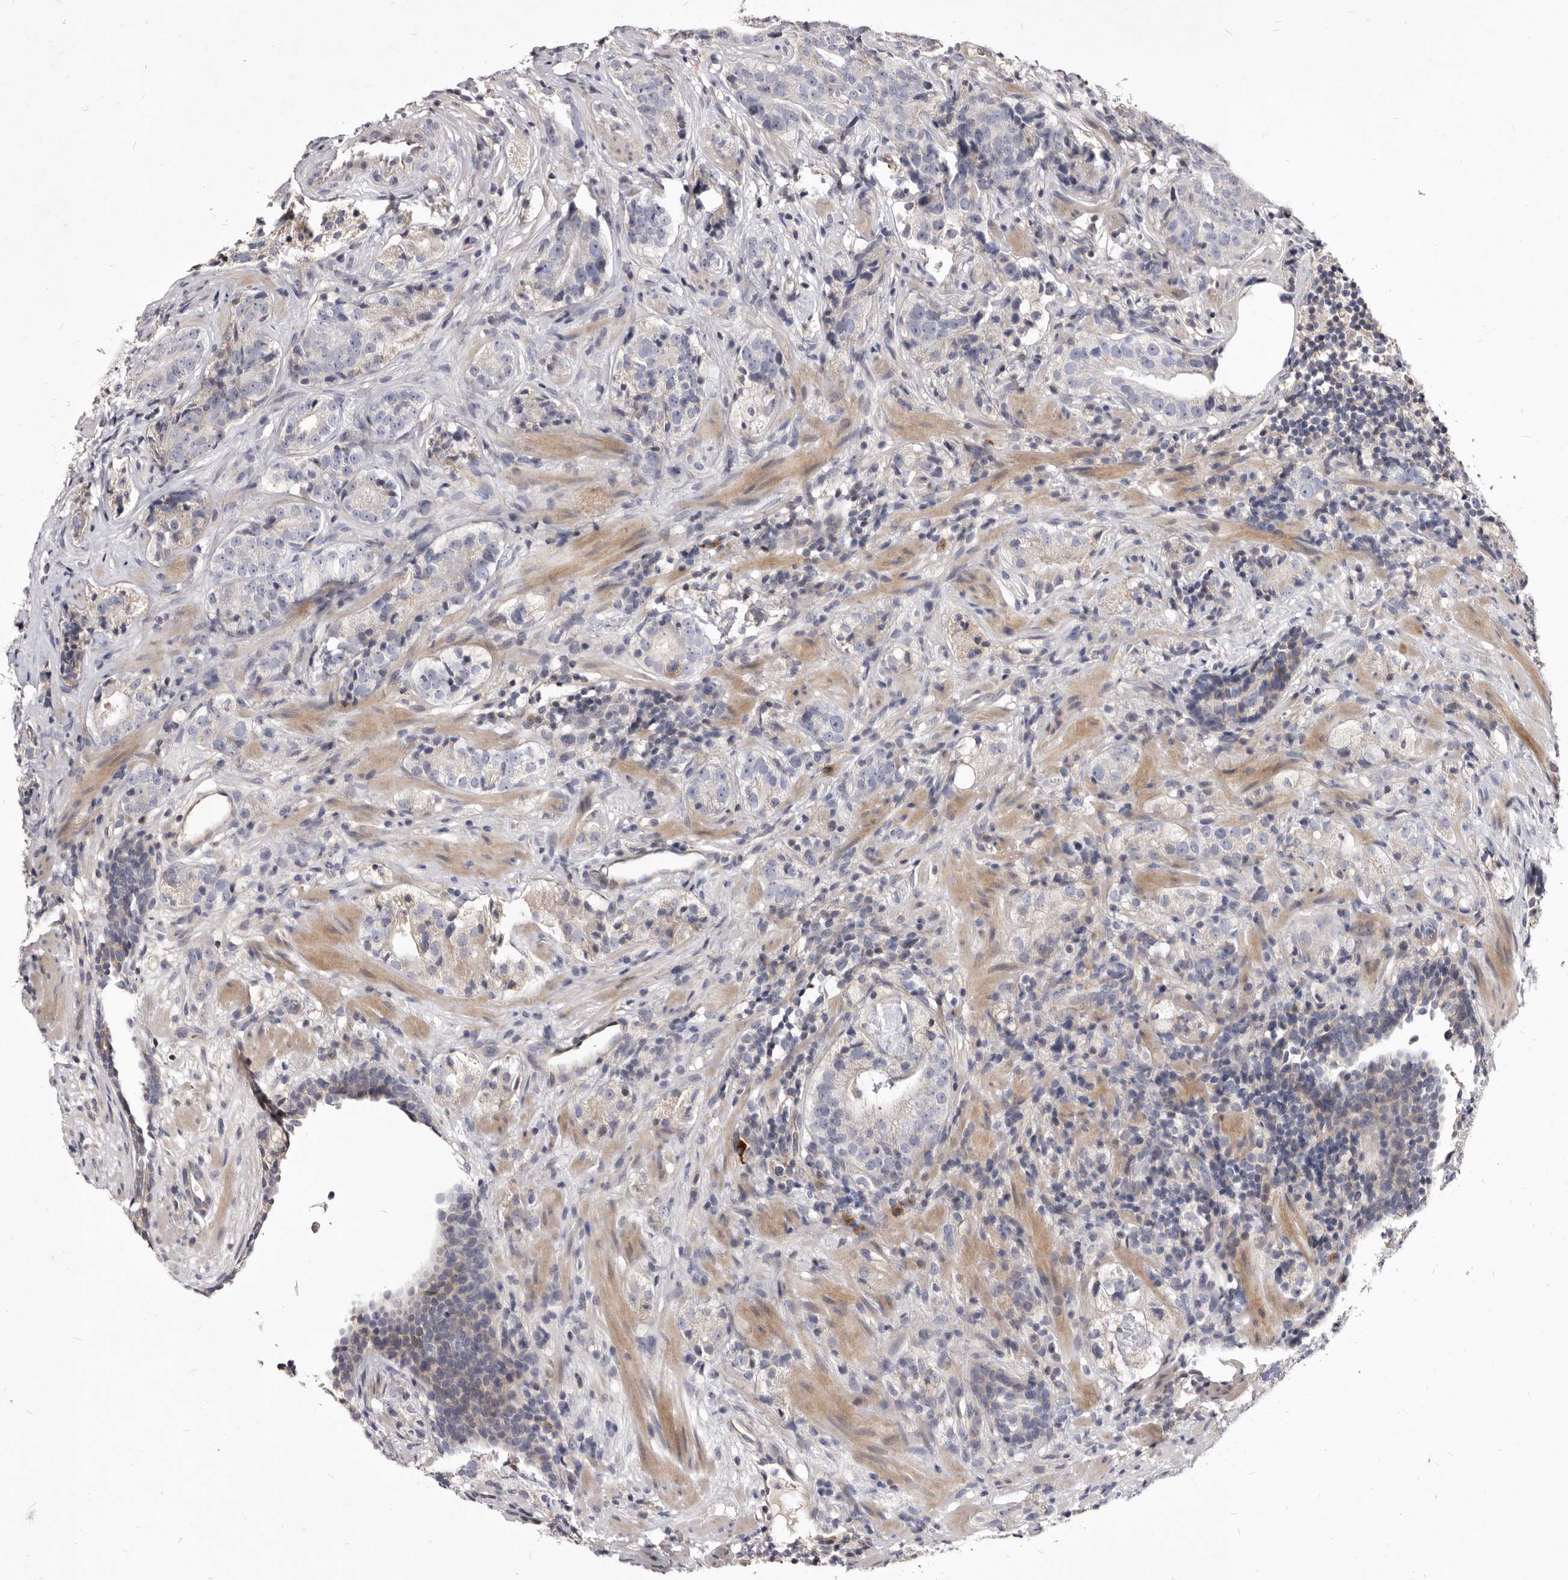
{"staining": {"intensity": "negative", "quantity": "none", "location": "none"}, "tissue": "prostate cancer", "cell_type": "Tumor cells", "image_type": "cancer", "snomed": [{"axis": "morphology", "description": "Adenocarcinoma, High grade"}, {"axis": "topography", "description": "Prostate"}], "caption": "Immunohistochemistry (IHC) histopathology image of neoplastic tissue: human prostate cancer (high-grade adenocarcinoma) stained with DAB shows no significant protein expression in tumor cells. Nuclei are stained in blue.", "gene": "FAS", "patient": {"sex": "male", "age": 56}}